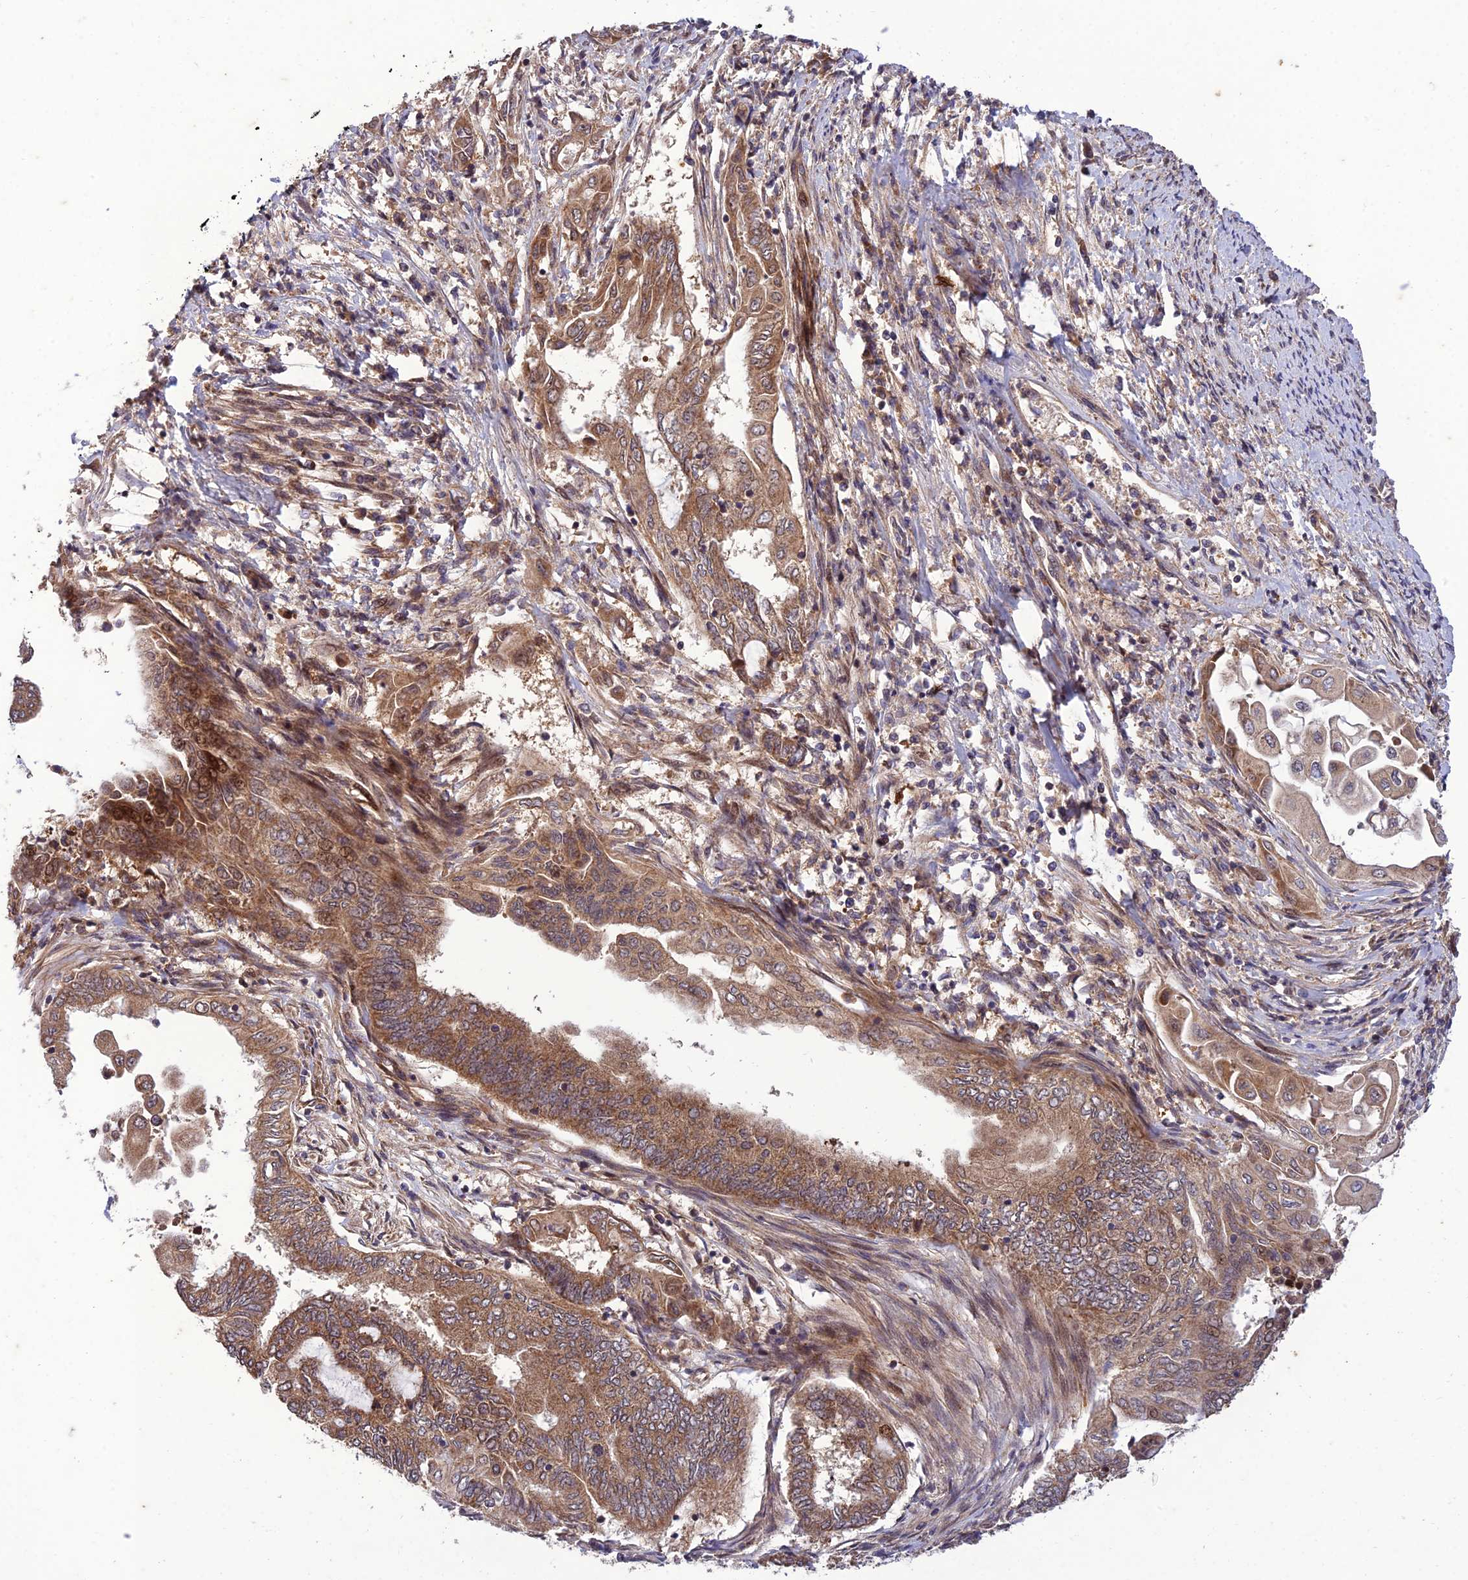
{"staining": {"intensity": "moderate", "quantity": ">75%", "location": "cytoplasmic/membranous"}, "tissue": "endometrial cancer", "cell_type": "Tumor cells", "image_type": "cancer", "snomed": [{"axis": "morphology", "description": "Adenocarcinoma, NOS"}, {"axis": "topography", "description": "Uterus"}, {"axis": "topography", "description": "Endometrium"}], "caption": "This is a micrograph of immunohistochemistry staining of adenocarcinoma (endometrial), which shows moderate positivity in the cytoplasmic/membranous of tumor cells.", "gene": "PLEKHG2", "patient": {"sex": "female", "age": 70}}